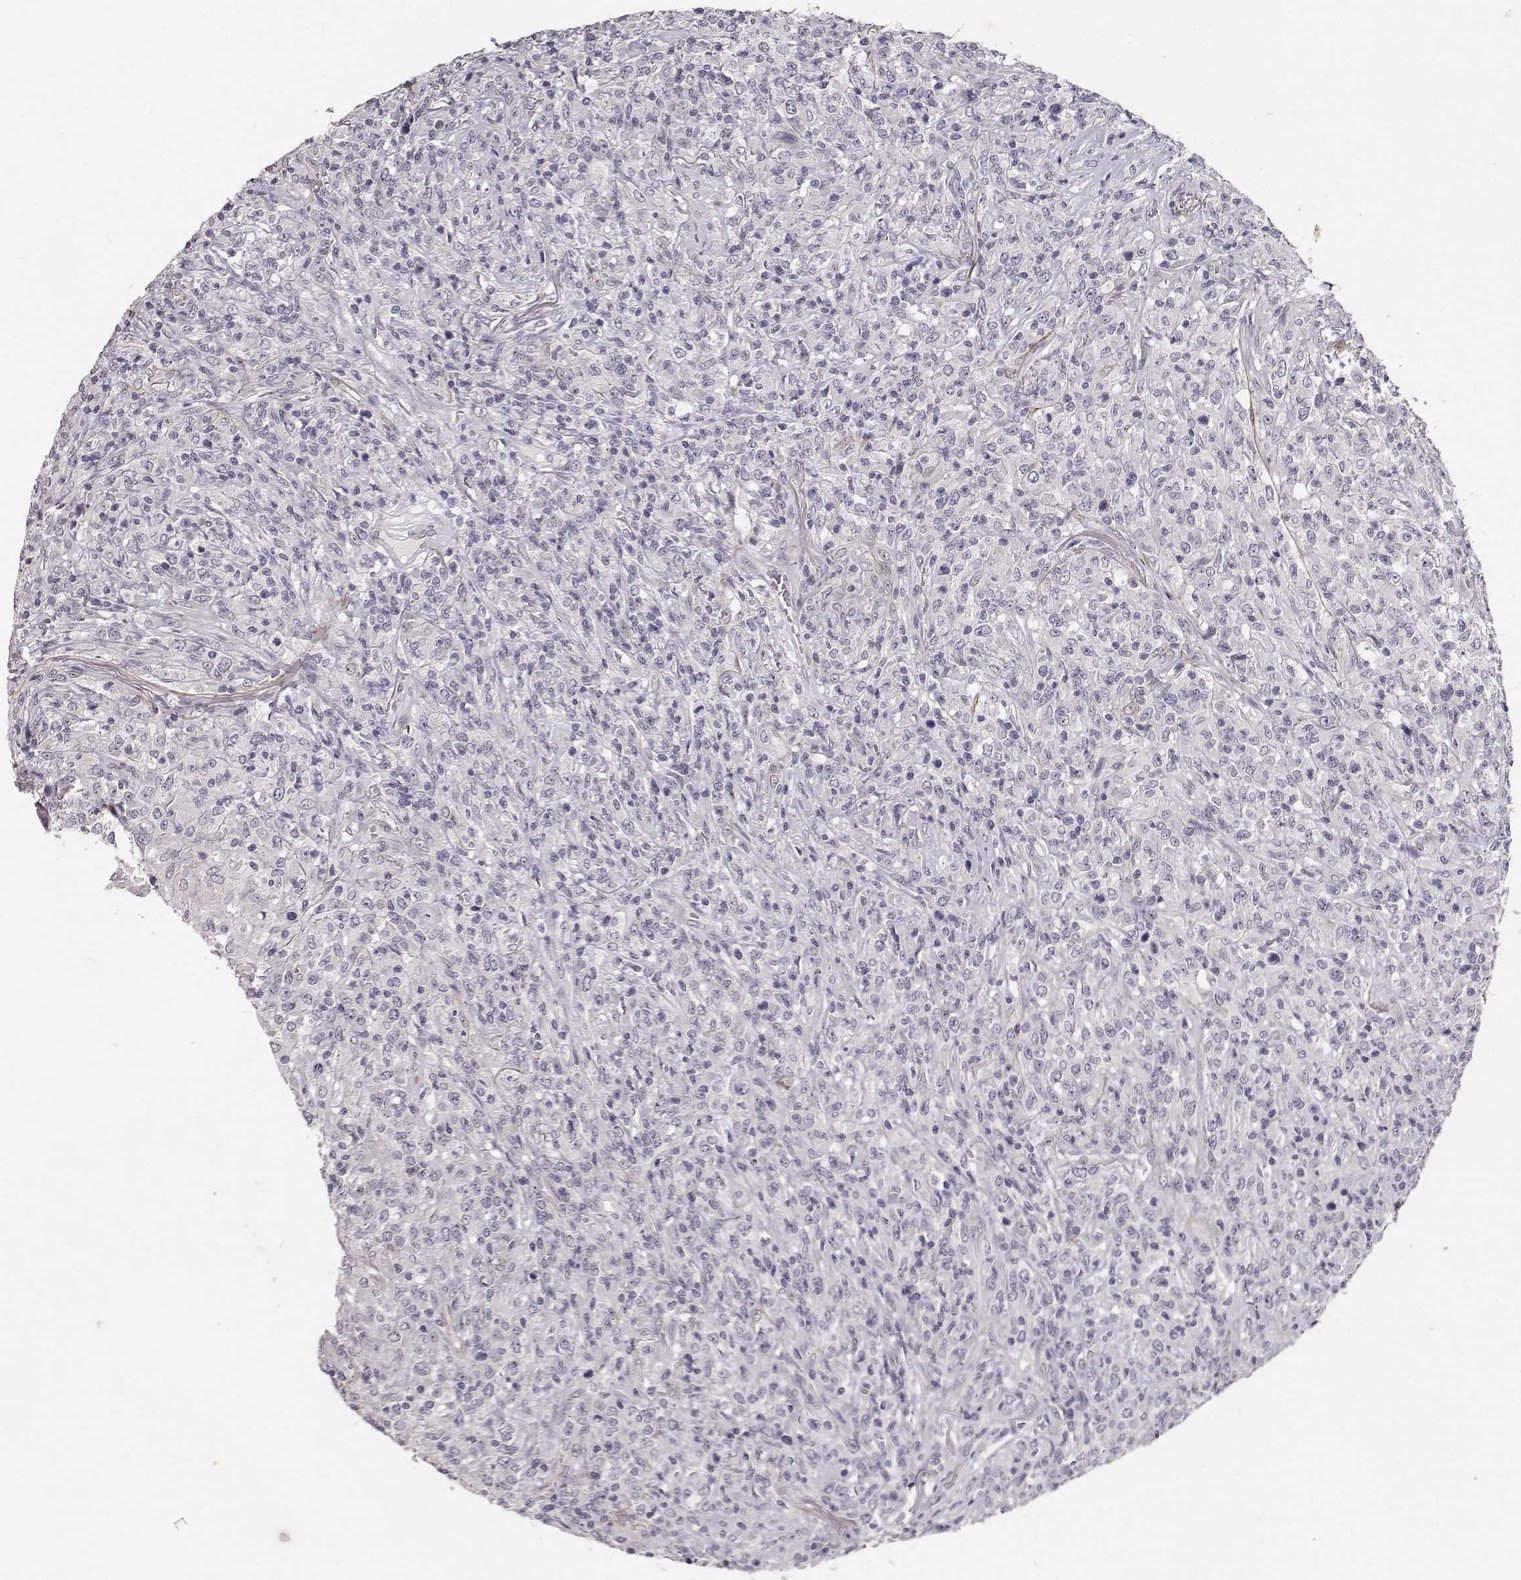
{"staining": {"intensity": "negative", "quantity": "none", "location": "none"}, "tissue": "lymphoma", "cell_type": "Tumor cells", "image_type": "cancer", "snomed": [{"axis": "morphology", "description": "Malignant lymphoma, non-Hodgkin's type, High grade"}, {"axis": "topography", "description": "Lung"}], "caption": "This is a micrograph of immunohistochemistry (IHC) staining of lymphoma, which shows no positivity in tumor cells. The staining is performed using DAB (3,3'-diaminobenzidine) brown chromogen with nuclei counter-stained in using hematoxylin.", "gene": "LAMA5", "patient": {"sex": "male", "age": 79}}